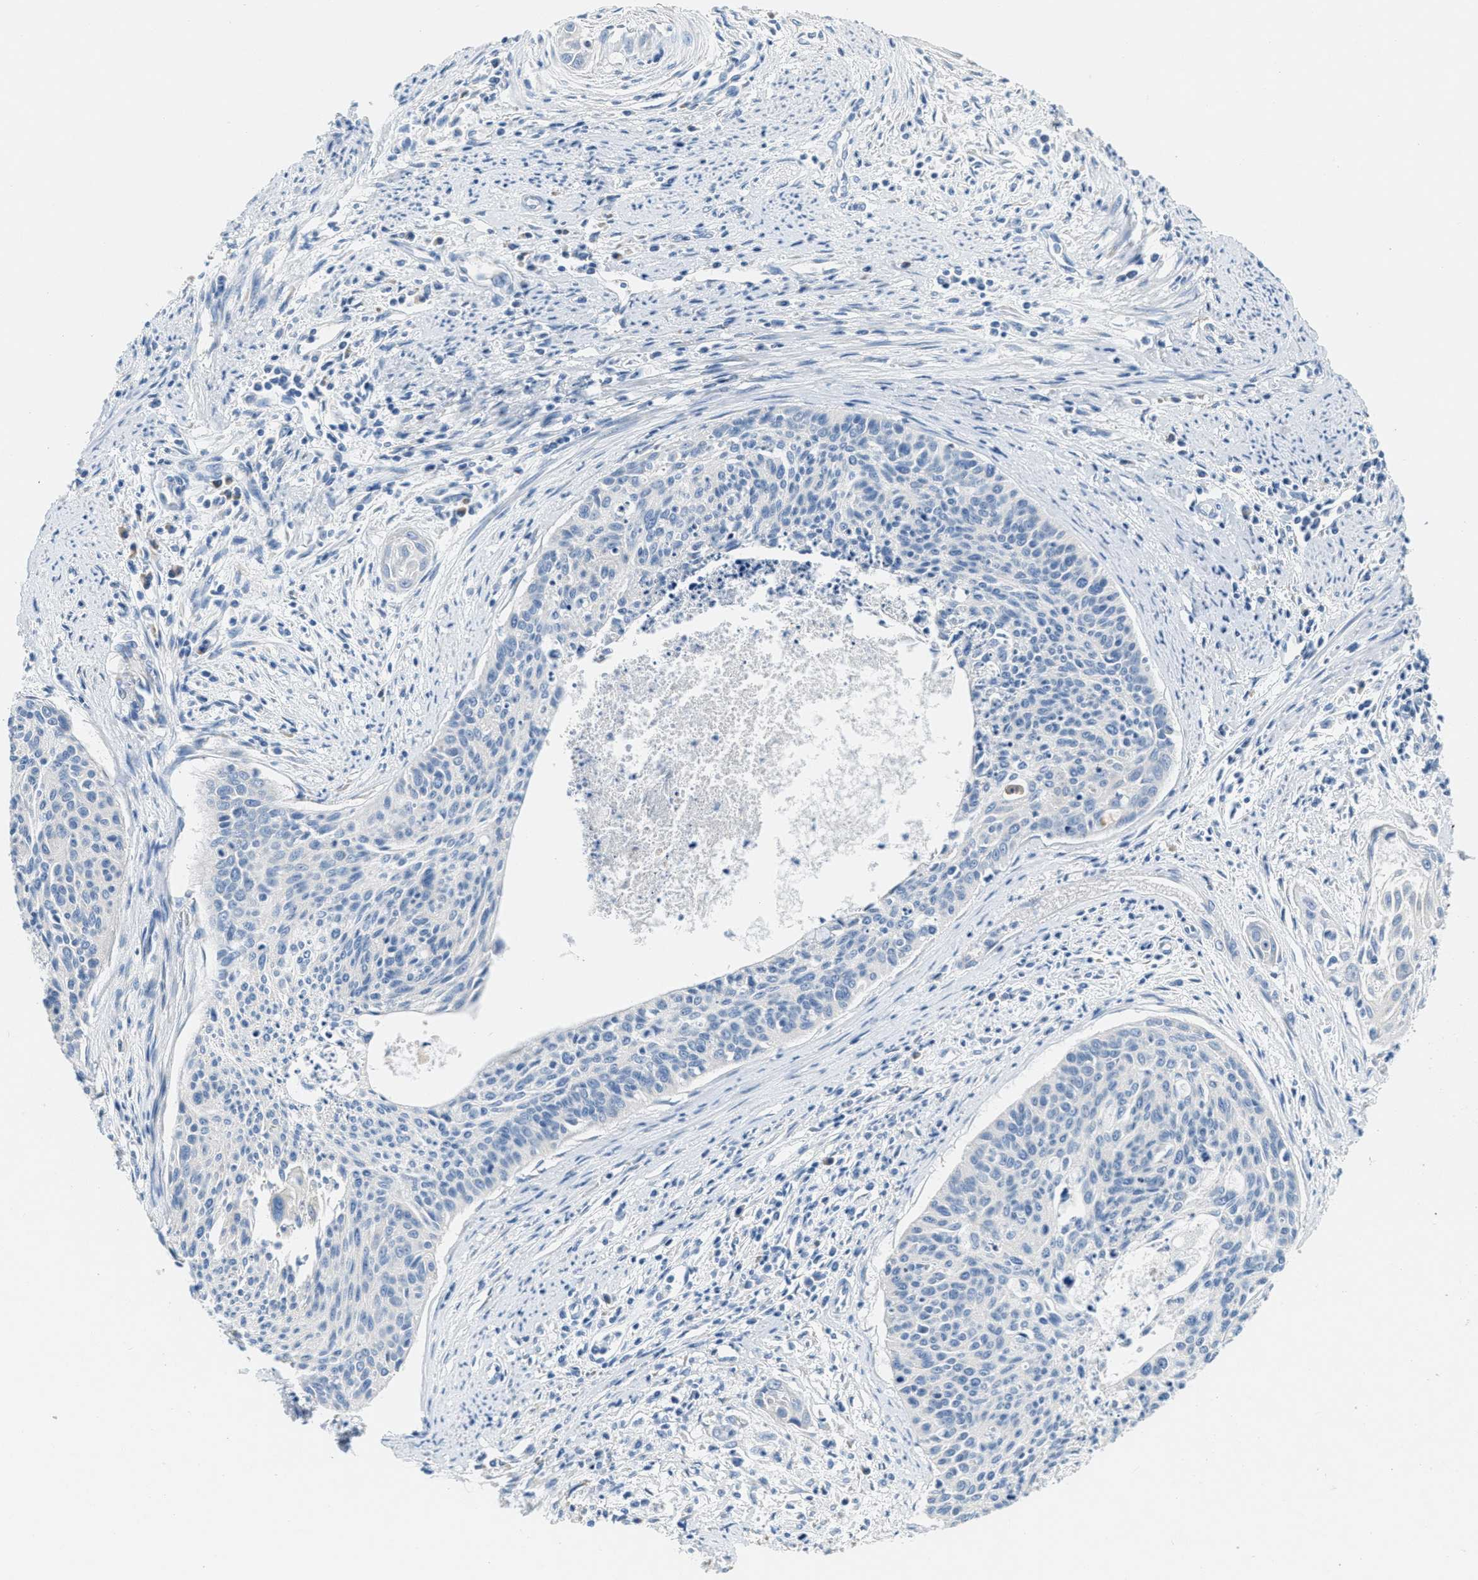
{"staining": {"intensity": "negative", "quantity": "none", "location": "none"}, "tissue": "cervical cancer", "cell_type": "Tumor cells", "image_type": "cancer", "snomed": [{"axis": "morphology", "description": "Squamous cell carcinoma, NOS"}, {"axis": "topography", "description": "Cervix"}], "caption": "Immunohistochemical staining of cervical cancer (squamous cell carcinoma) shows no significant positivity in tumor cells.", "gene": "CA4", "patient": {"sex": "female", "age": 55}}